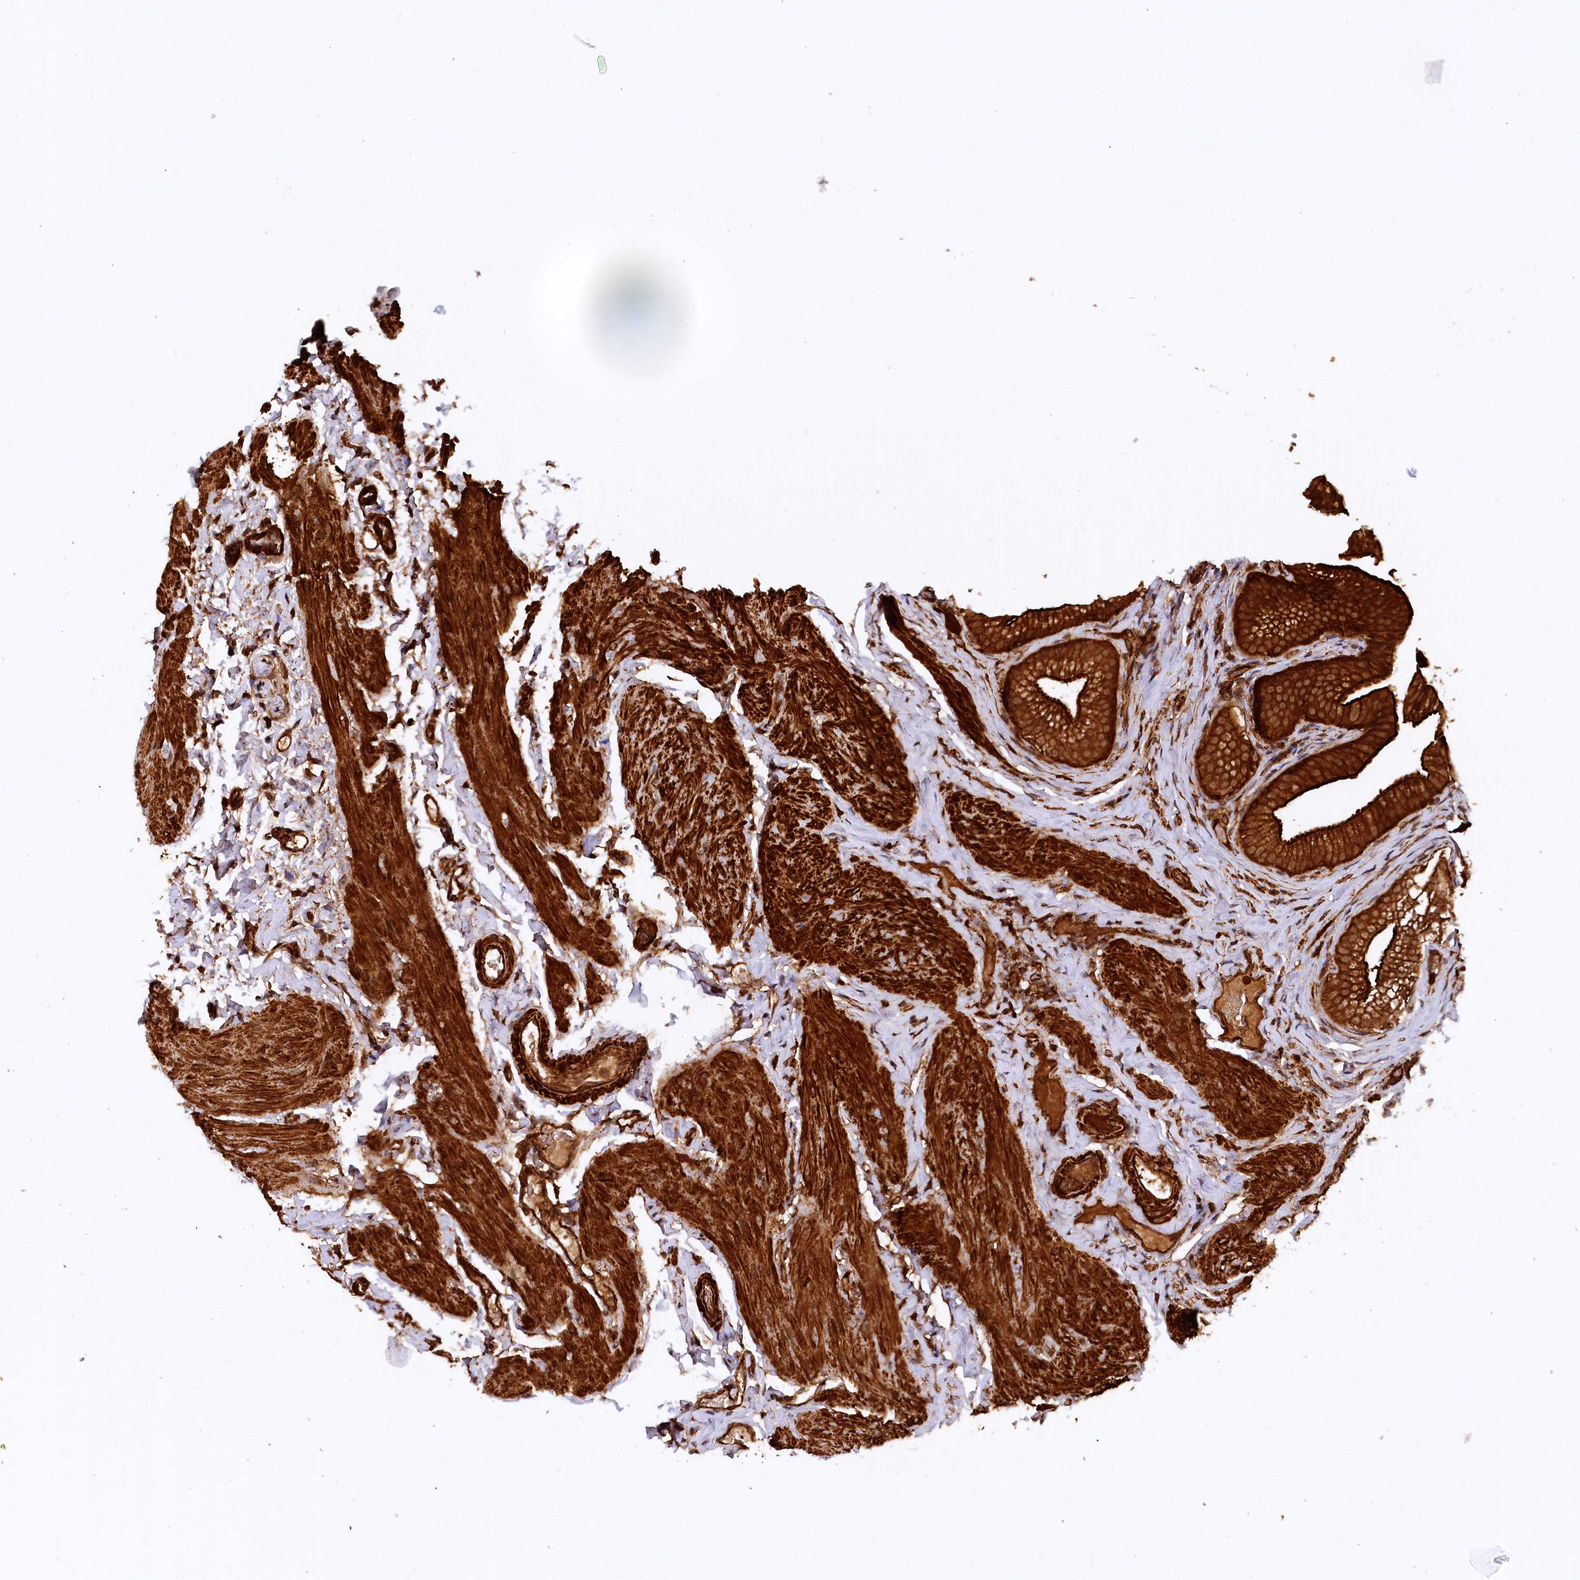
{"staining": {"intensity": "strong", "quantity": ">75%", "location": "cytoplasmic/membranous"}, "tissue": "gallbladder", "cell_type": "Glandular cells", "image_type": "normal", "snomed": [{"axis": "morphology", "description": "Normal tissue, NOS"}, {"axis": "topography", "description": "Gallbladder"}], "caption": "Brown immunohistochemical staining in benign gallbladder reveals strong cytoplasmic/membranous staining in about >75% of glandular cells.", "gene": "STUB1", "patient": {"sex": "female", "age": 30}}